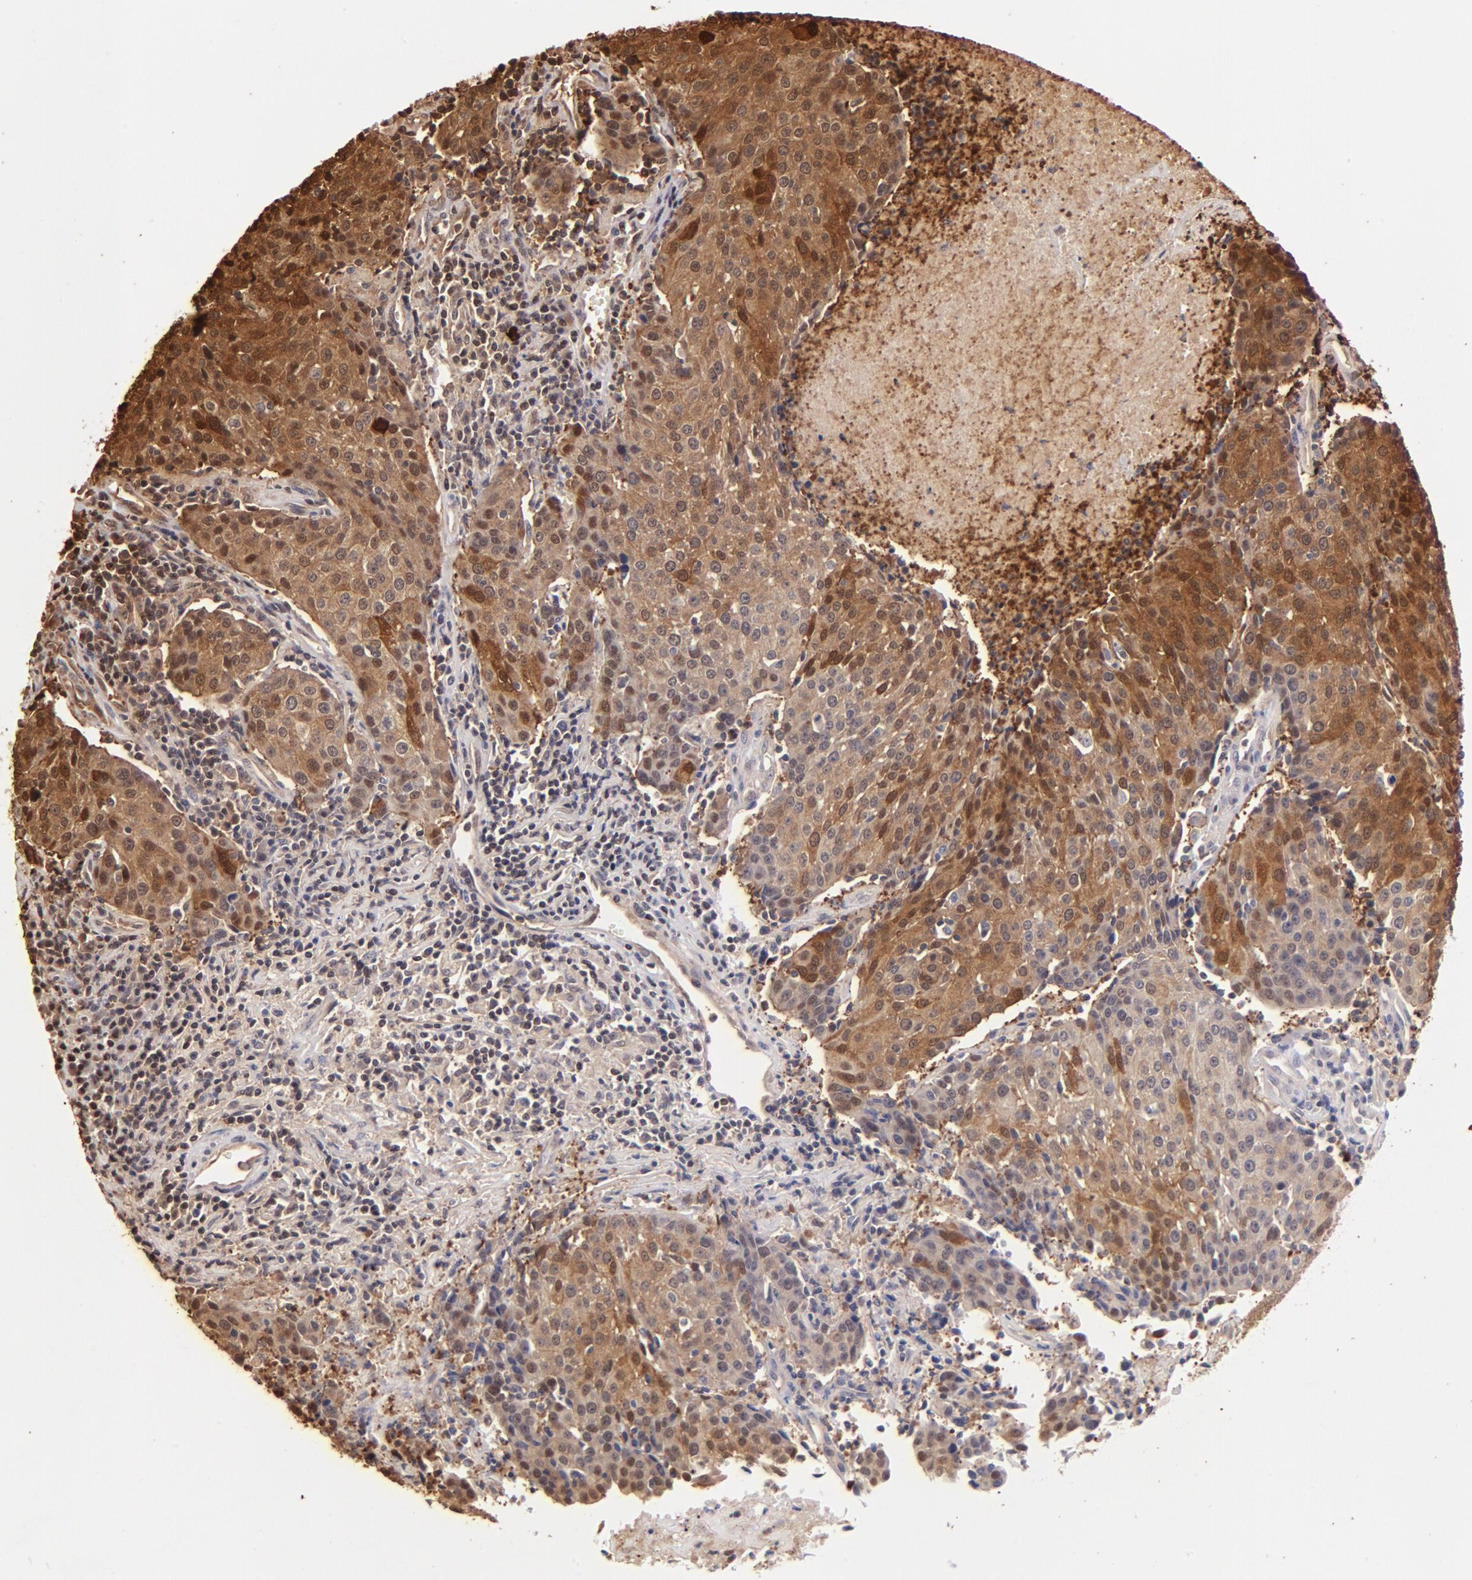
{"staining": {"intensity": "strong", "quantity": ">75%", "location": "cytoplasmic/membranous,nuclear"}, "tissue": "urothelial cancer", "cell_type": "Tumor cells", "image_type": "cancer", "snomed": [{"axis": "morphology", "description": "Urothelial carcinoma, High grade"}, {"axis": "topography", "description": "Urinary bladder"}], "caption": "This image exhibits immunohistochemistry staining of human urothelial cancer, with high strong cytoplasmic/membranous and nuclear staining in about >75% of tumor cells.", "gene": "YWHAB", "patient": {"sex": "female", "age": 85}}